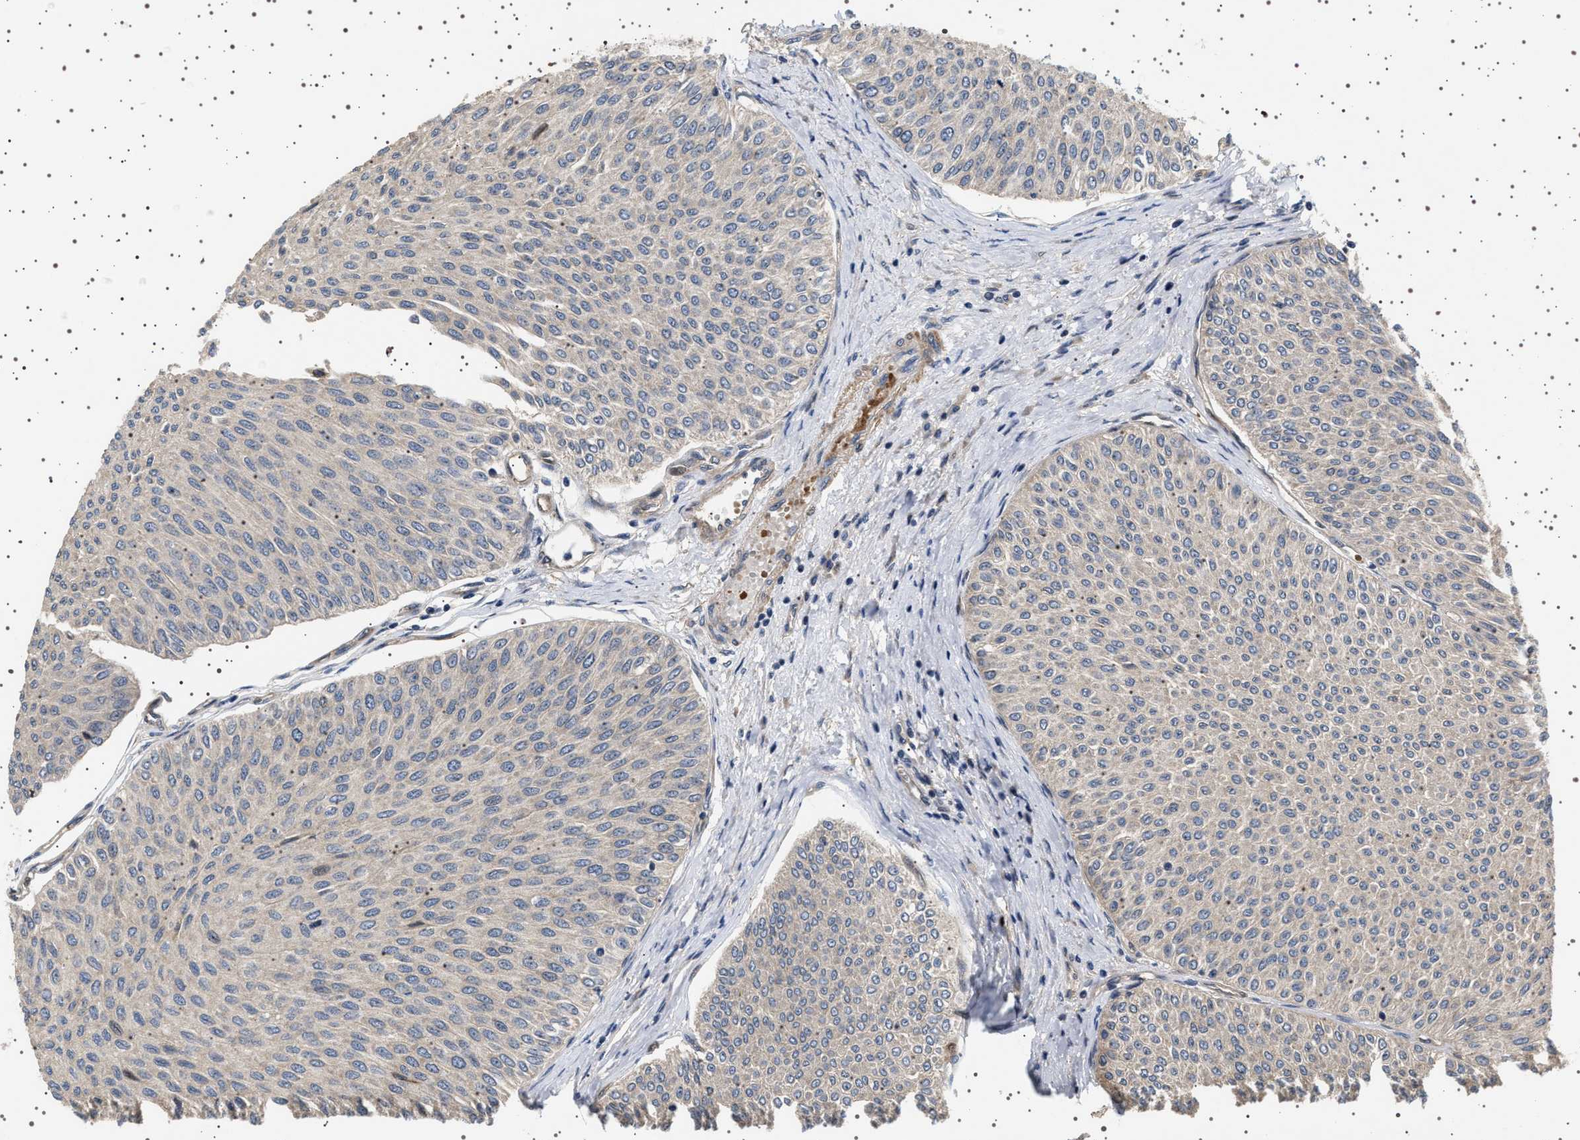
{"staining": {"intensity": "weak", "quantity": "25%-75%", "location": "cytoplasmic/membranous"}, "tissue": "urothelial cancer", "cell_type": "Tumor cells", "image_type": "cancer", "snomed": [{"axis": "morphology", "description": "Urothelial carcinoma, Low grade"}, {"axis": "topography", "description": "Urinary bladder"}], "caption": "DAB (3,3'-diaminobenzidine) immunohistochemical staining of low-grade urothelial carcinoma demonstrates weak cytoplasmic/membranous protein positivity in approximately 25%-75% of tumor cells.", "gene": "BAG3", "patient": {"sex": "male", "age": 78}}